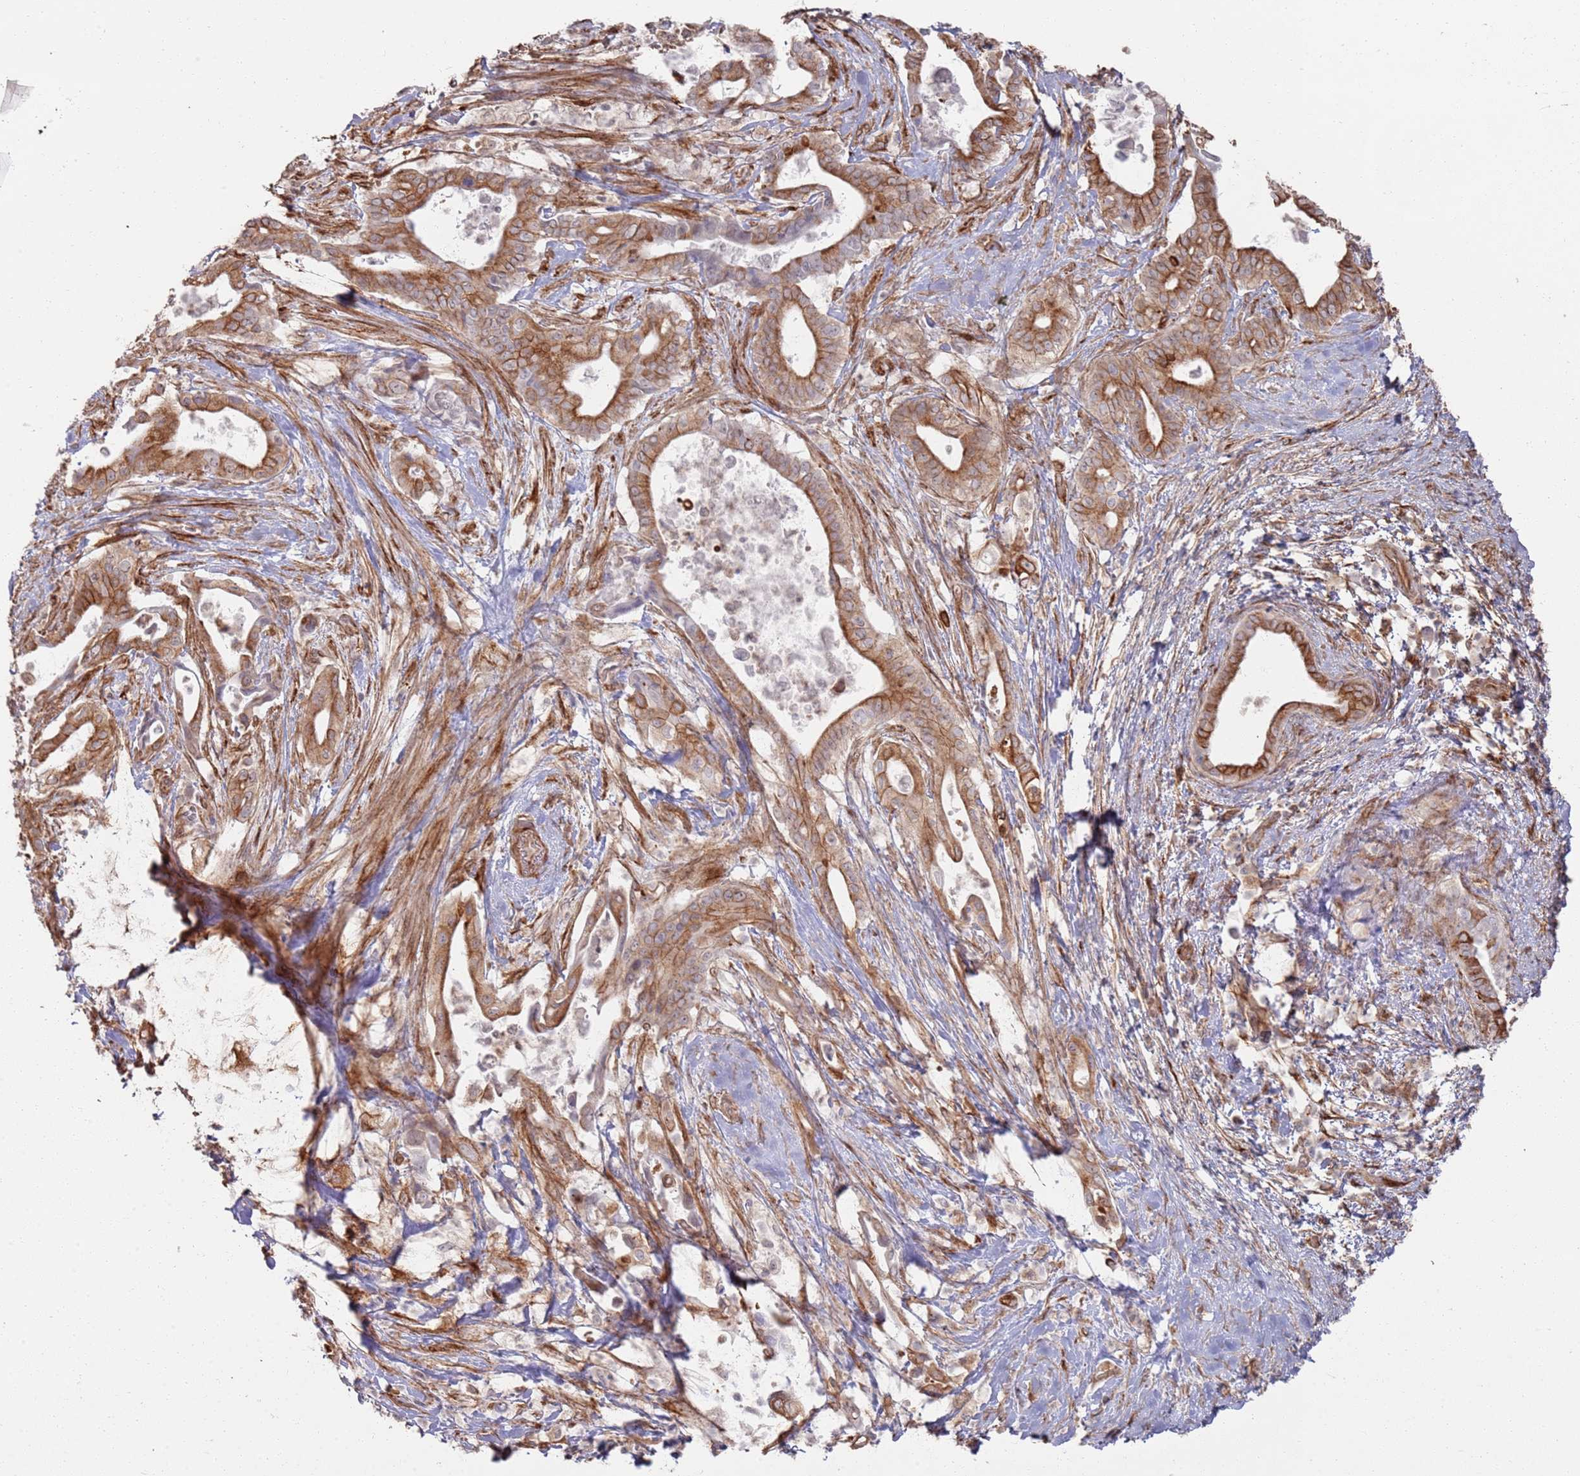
{"staining": {"intensity": "moderate", "quantity": ">75%", "location": "cytoplasmic/membranous"}, "tissue": "pancreatic cancer", "cell_type": "Tumor cells", "image_type": "cancer", "snomed": [{"axis": "morphology", "description": "Adenocarcinoma, NOS"}, {"axis": "topography", "description": "Pancreas"}], "caption": "An image of human pancreatic cancer (adenocarcinoma) stained for a protein reveals moderate cytoplasmic/membranous brown staining in tumor cells.", "gene": "PHF21A", "patient": {"sex": "female", "age": 77}}